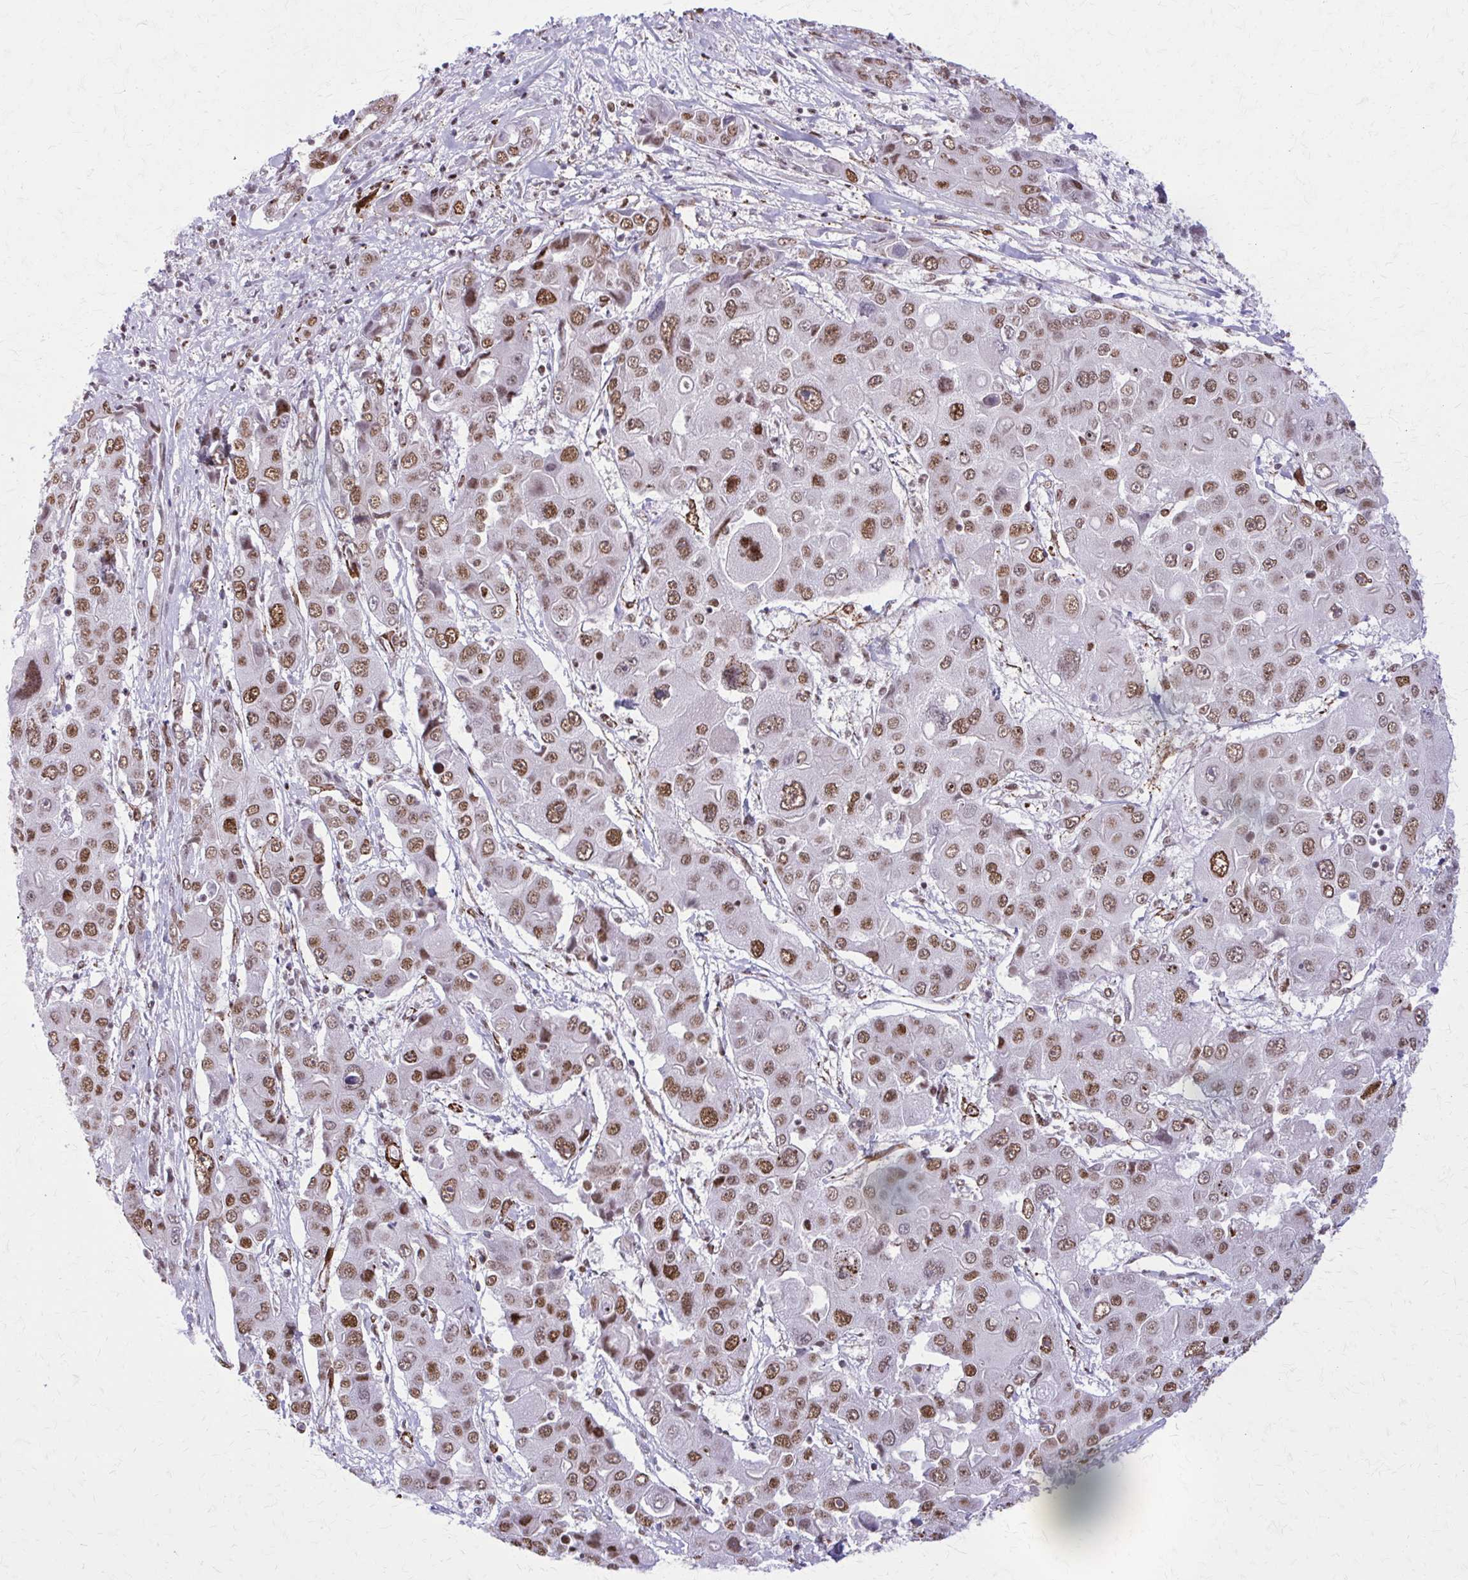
{"staining": {"intensity": "moderate", "quantity": ">75%", "location": "nuclear"}, "tissue": "liver cancer", "cell_type": "Tumor cells", "image_type": "cancer", "snomed": [{"axis": "morphology", "description": "Cholangiocarcinoma"}, {"axis": "topography", "description": "Liver"}], "caption": "Immunohistochemical staining of liver cholangiocarcinoma reveals medium levels of moderate nuclear protein positivity in about >75% of tumor cells.", "gene": "NRBF2", "patient": {"sex": "male", "age": 67}}